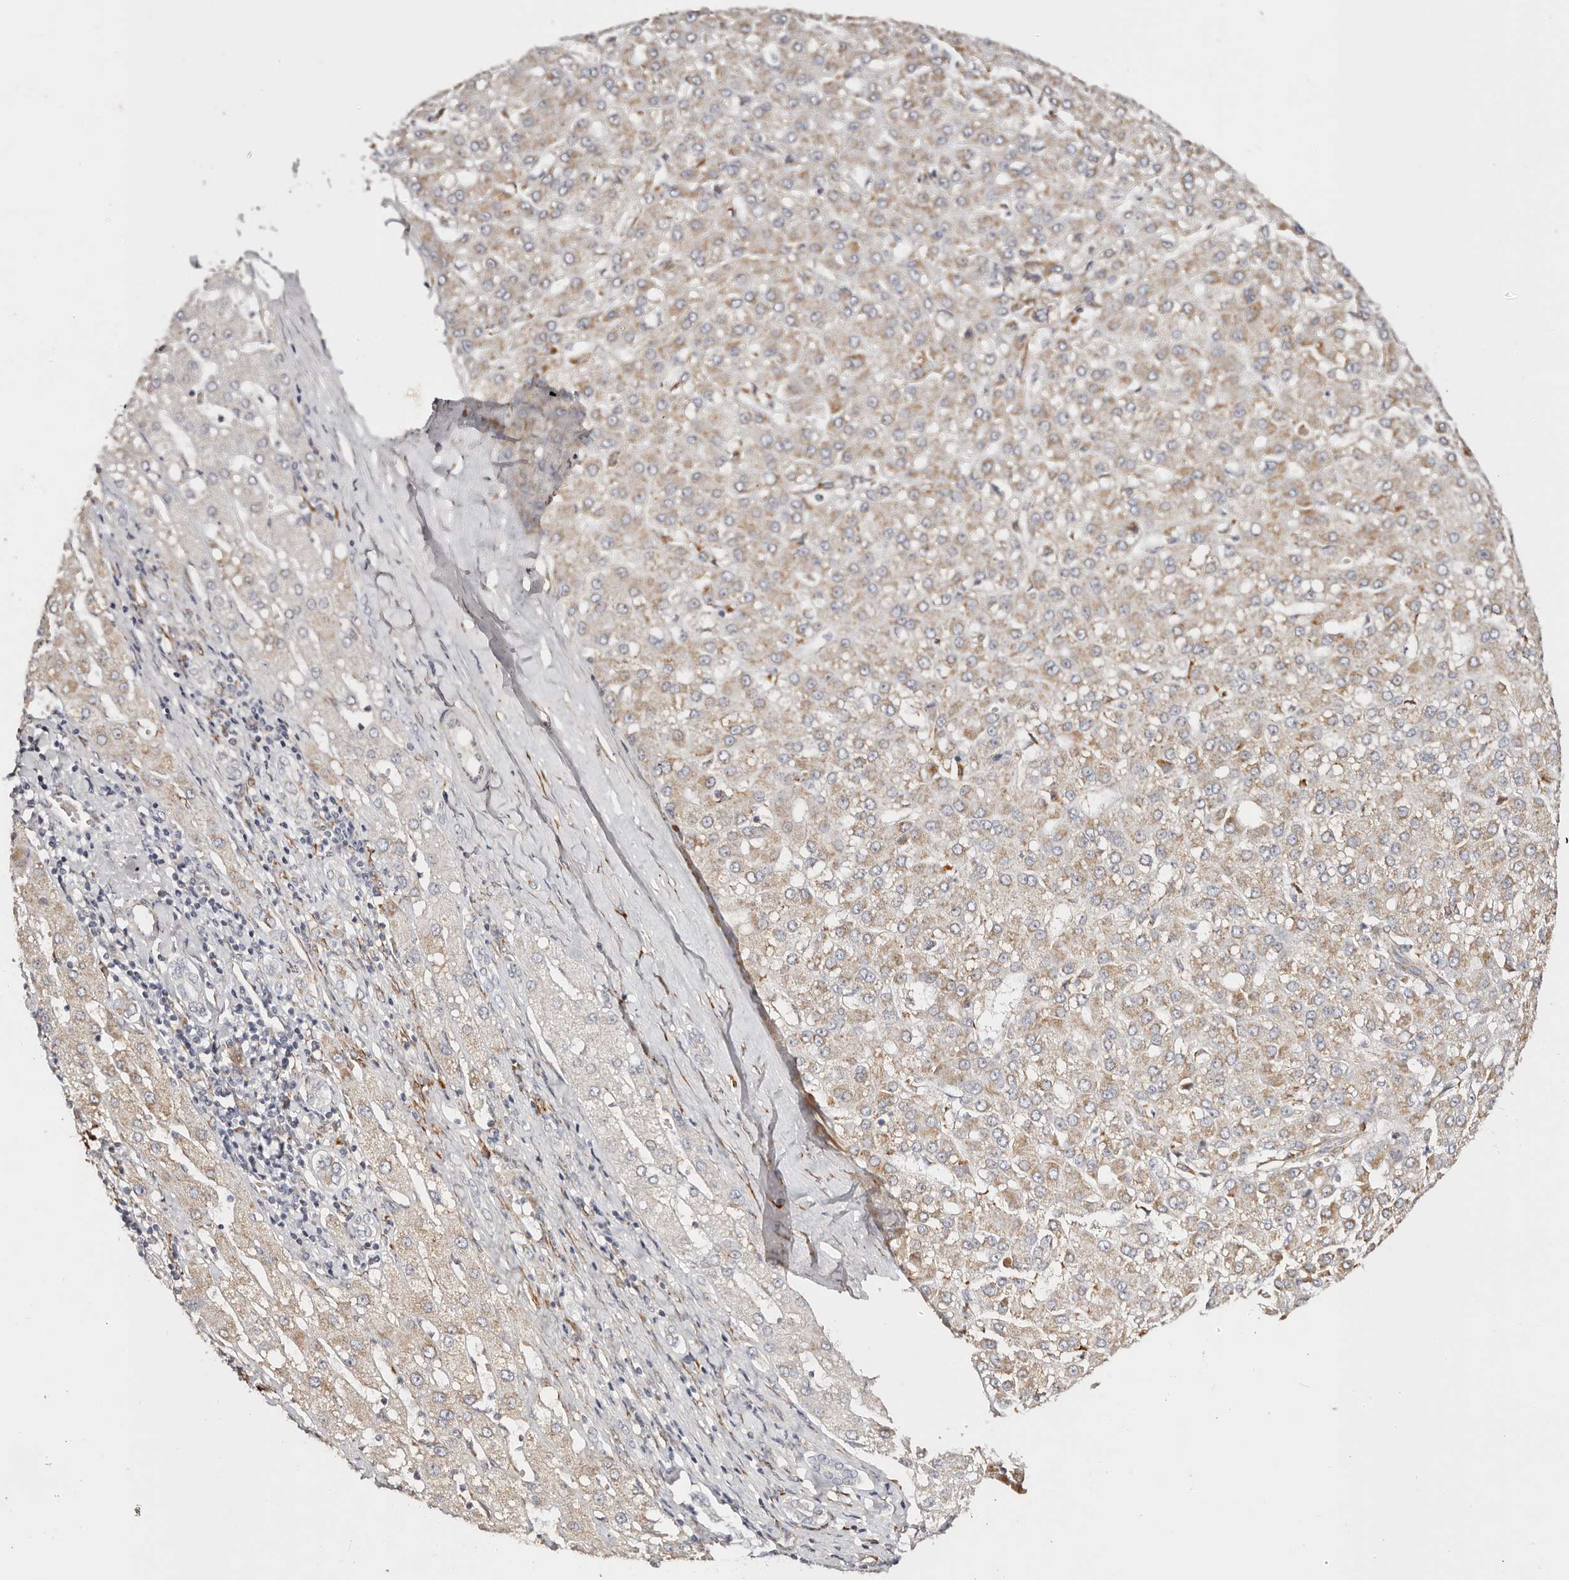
{"staining": {"intensity": "weak", "quantity": ">75%", "location": "cytoplasmic/membranous"}, "tissue": "liver cancer", "cell_type": "Tumor cells", "image_type": "cancer", "snomed": [{"axis": "morphology", "description": "Carcinoma, Hepatocellular, NOS"}, {"axis": "topography", "description": "Liver"}], "caption": "Immunohistochemical staining of liver hepatocellular carcinoma demonstrates weak cytoplasmic/membranous protein positivity in about >75% of tumor cells.", "gene": "SERPINH1", "patient": {"sex": "male", "age": 67}}